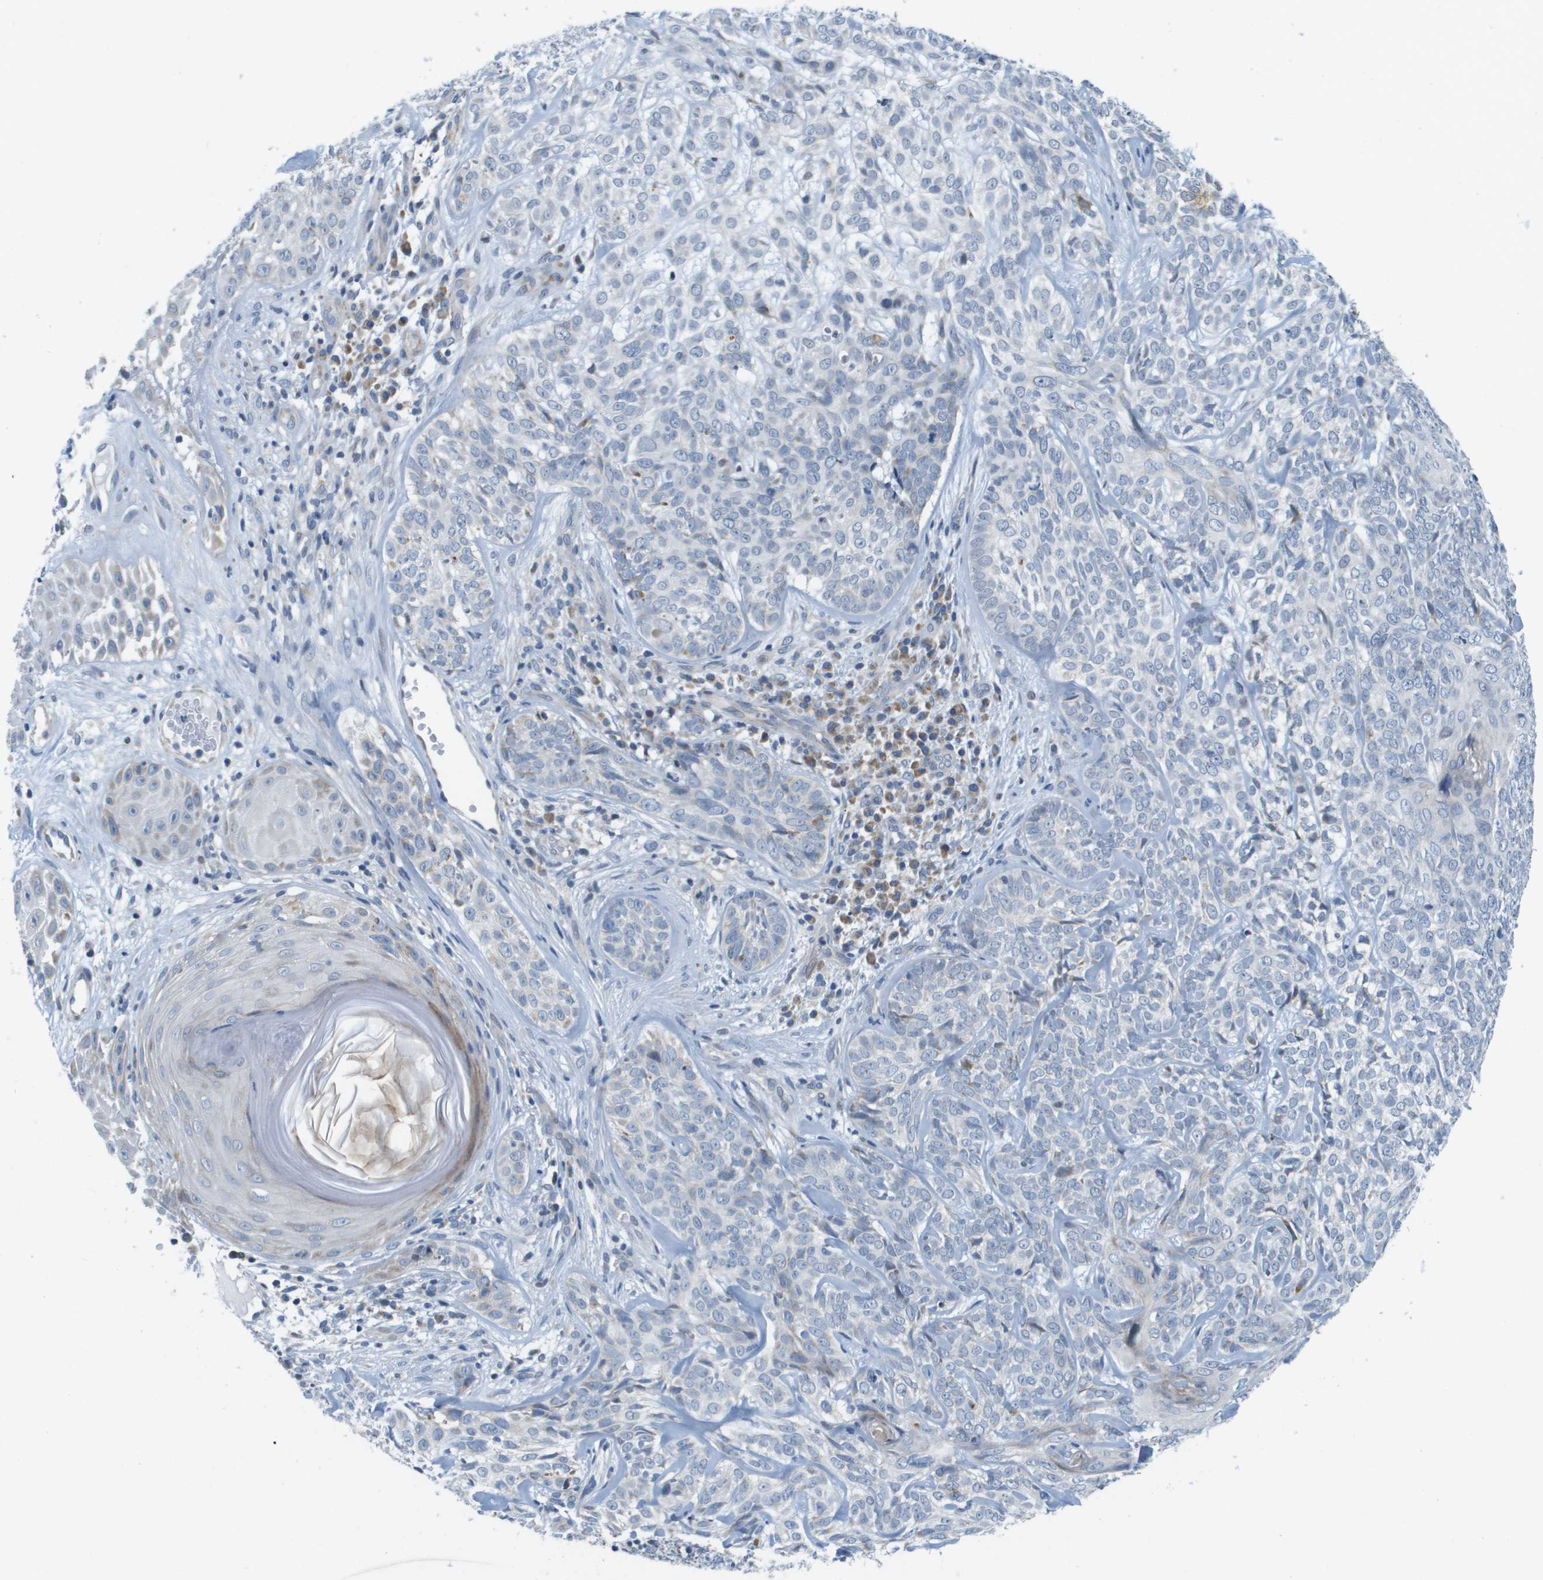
{"staining": {"intensity": "negative", "quantity": "none", "location": "none"}, "tissue": "skin cancer", "cell_type": "Tumor cells", "image_type": "cancer", "snomed": [{"axis": "morphology", "description": "Basal cell carcinoma"}, {"axis": "topography", "description": "Skin"}], "caption": "Immunohistochemistry histopathology image of neoplastic tissue: human skin cancer stained with DAB (3,3'-diaminobenzidine) exhibits no significant protein expression in tumor cells.", "gene": "KRT23", "patient": {"sex": "male", "age": 72}}